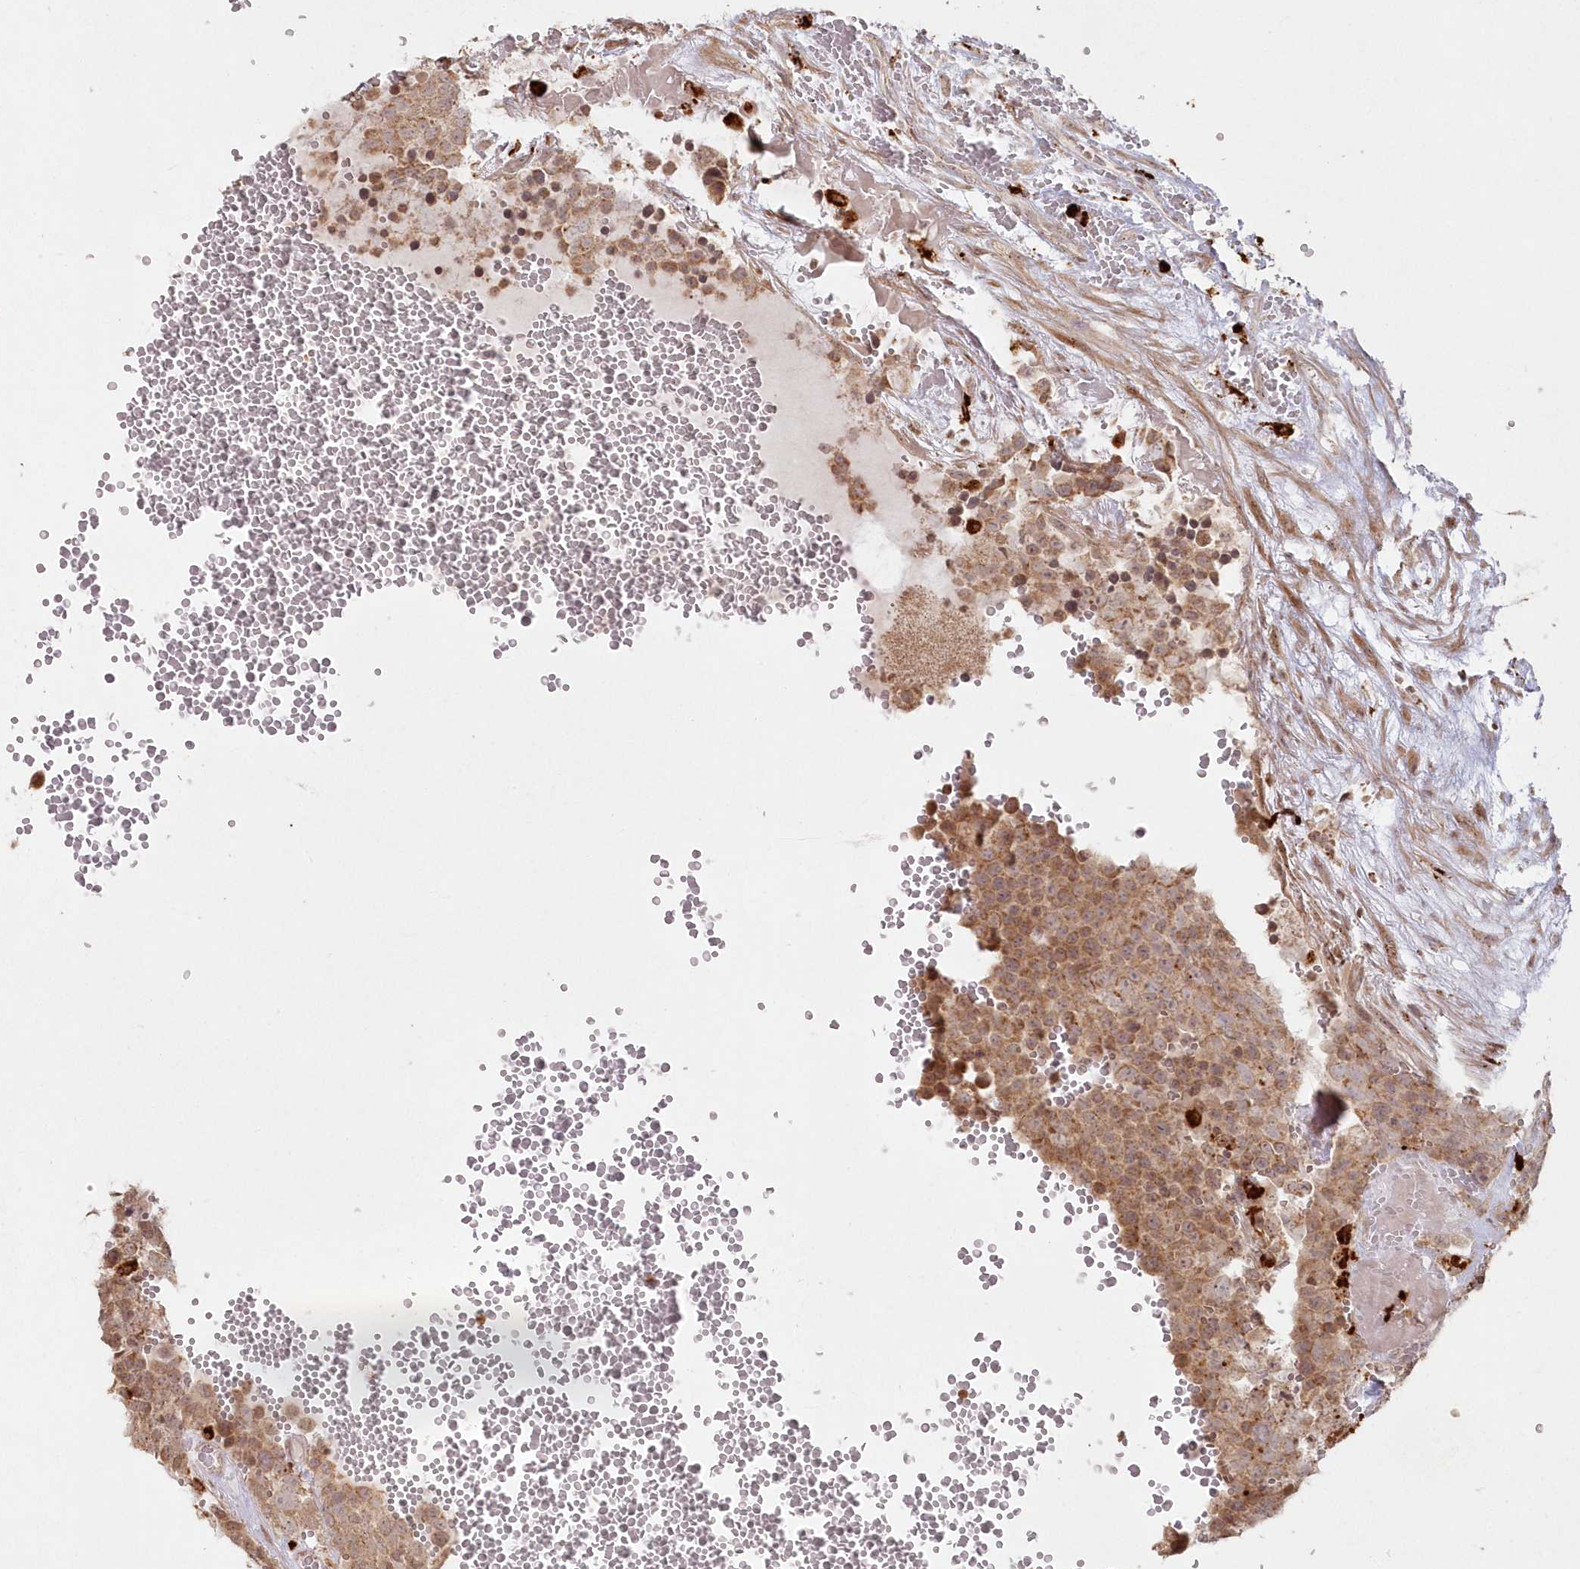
{"staining": {"intensity": "moderate", "quantity": ">75%", "location": "cytoplasmic/membranous"}, "tissue": "testis cancer", "cell_type": "Tumor cells", "image_type": "cancer", "snomed": [{"axis": "morphology", "description": "Seminoma, NOS"}, {"axis": "topography", "description": "Testis"}], "caption": "Immunohistochemistry (IHC) staining of testis seminoma, which demonstrates medium levels of moderate cytoplasmic/membranous expression in about >75% of tumor cells indicating moderate cytoplasmic/membranous protein staining. The staining was performed using DAB (brown) for protein detection and nuclei were counterstained in hematoxylin (blue).", "gene": "ARSB", "patient": {"sex": "male", "age": 71}}